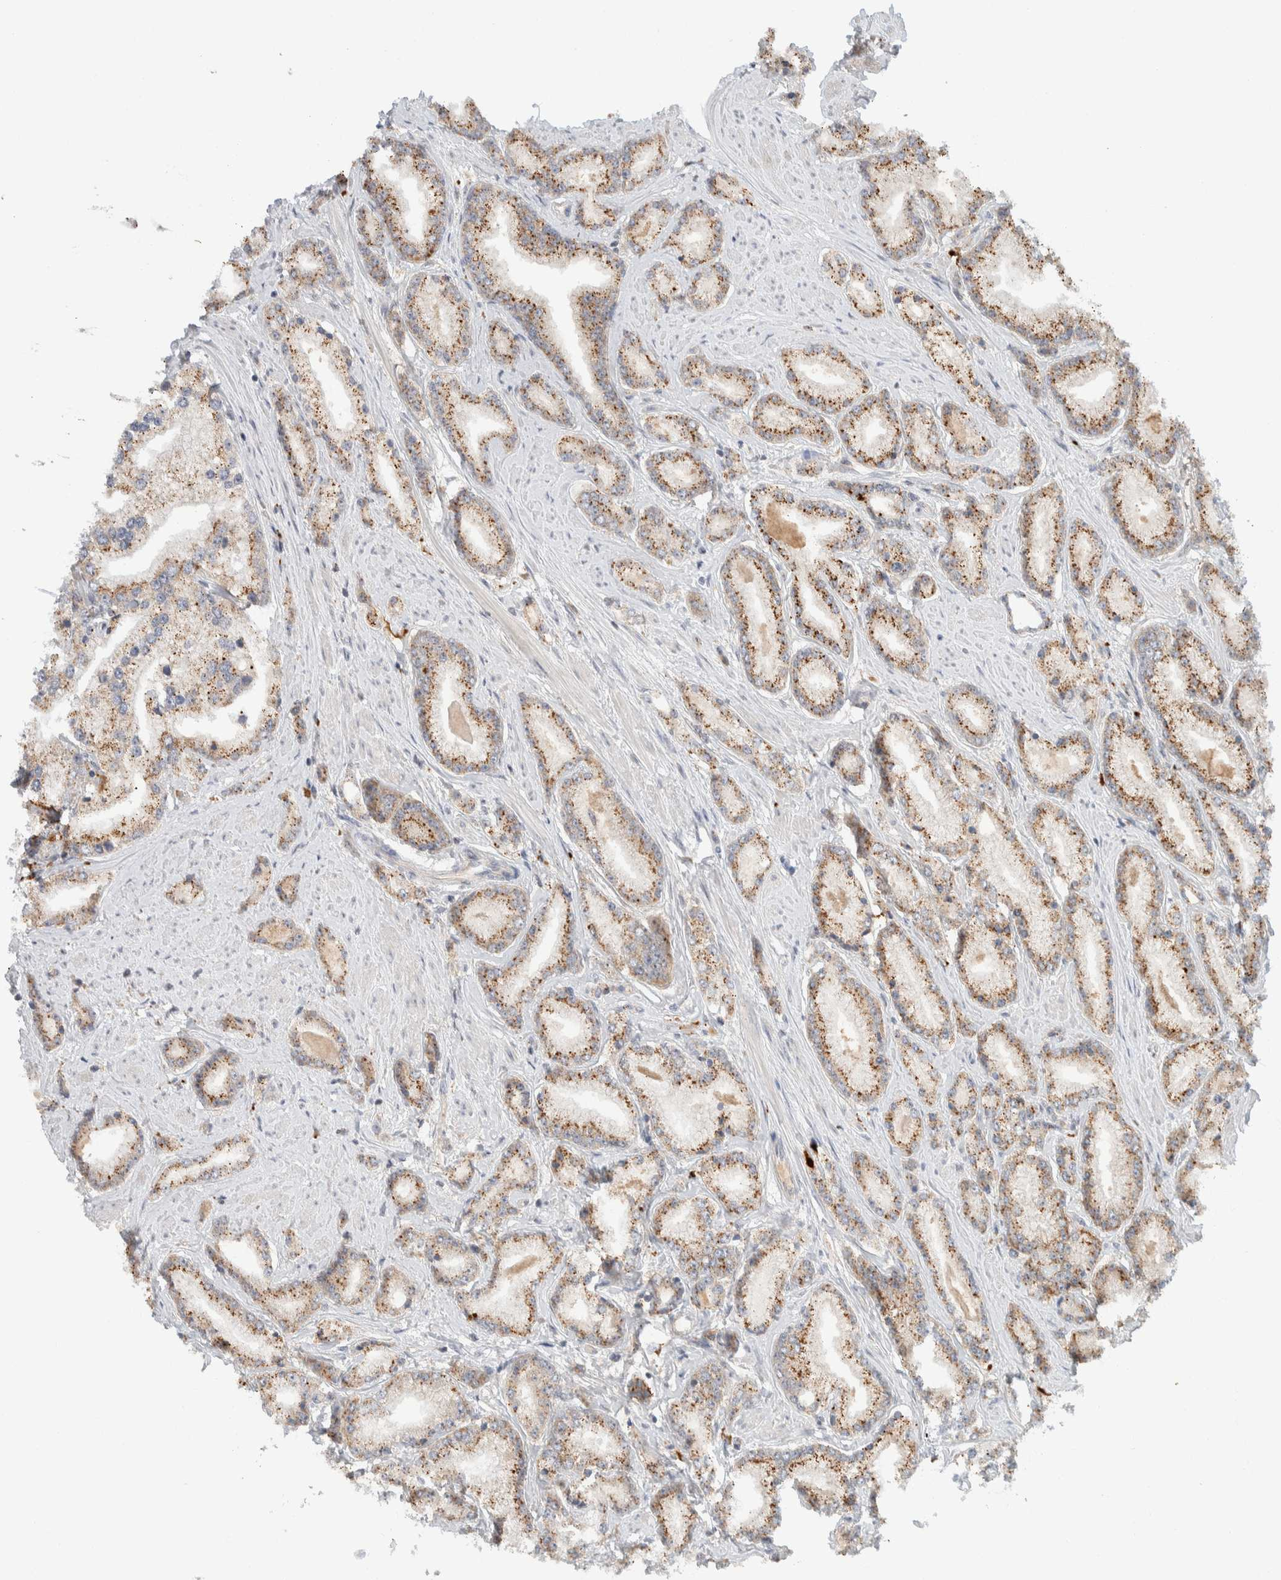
{"staining": {"intensity": "moderate", "quantity": ">75%", "location": "cytoplasmic/membranous"}, "tissue": "prostate cancer", "cell_type": "Tumor cells", "image_type": "cancer", "snomed": [{"axis": "morphology", "description": "Adenocarcinoma, Low grade"}, {"axis": "topography", "description": "Prostate"}], "caption": "Immunohistochemical staining of human adenocarcinoma (low-grade) (prostate) shows moderate cytoplasmic/membranous protein expression in about >75% of tumor cells.", "gene": "GCLM", "patient": {"sex": "male", "age": 62}}